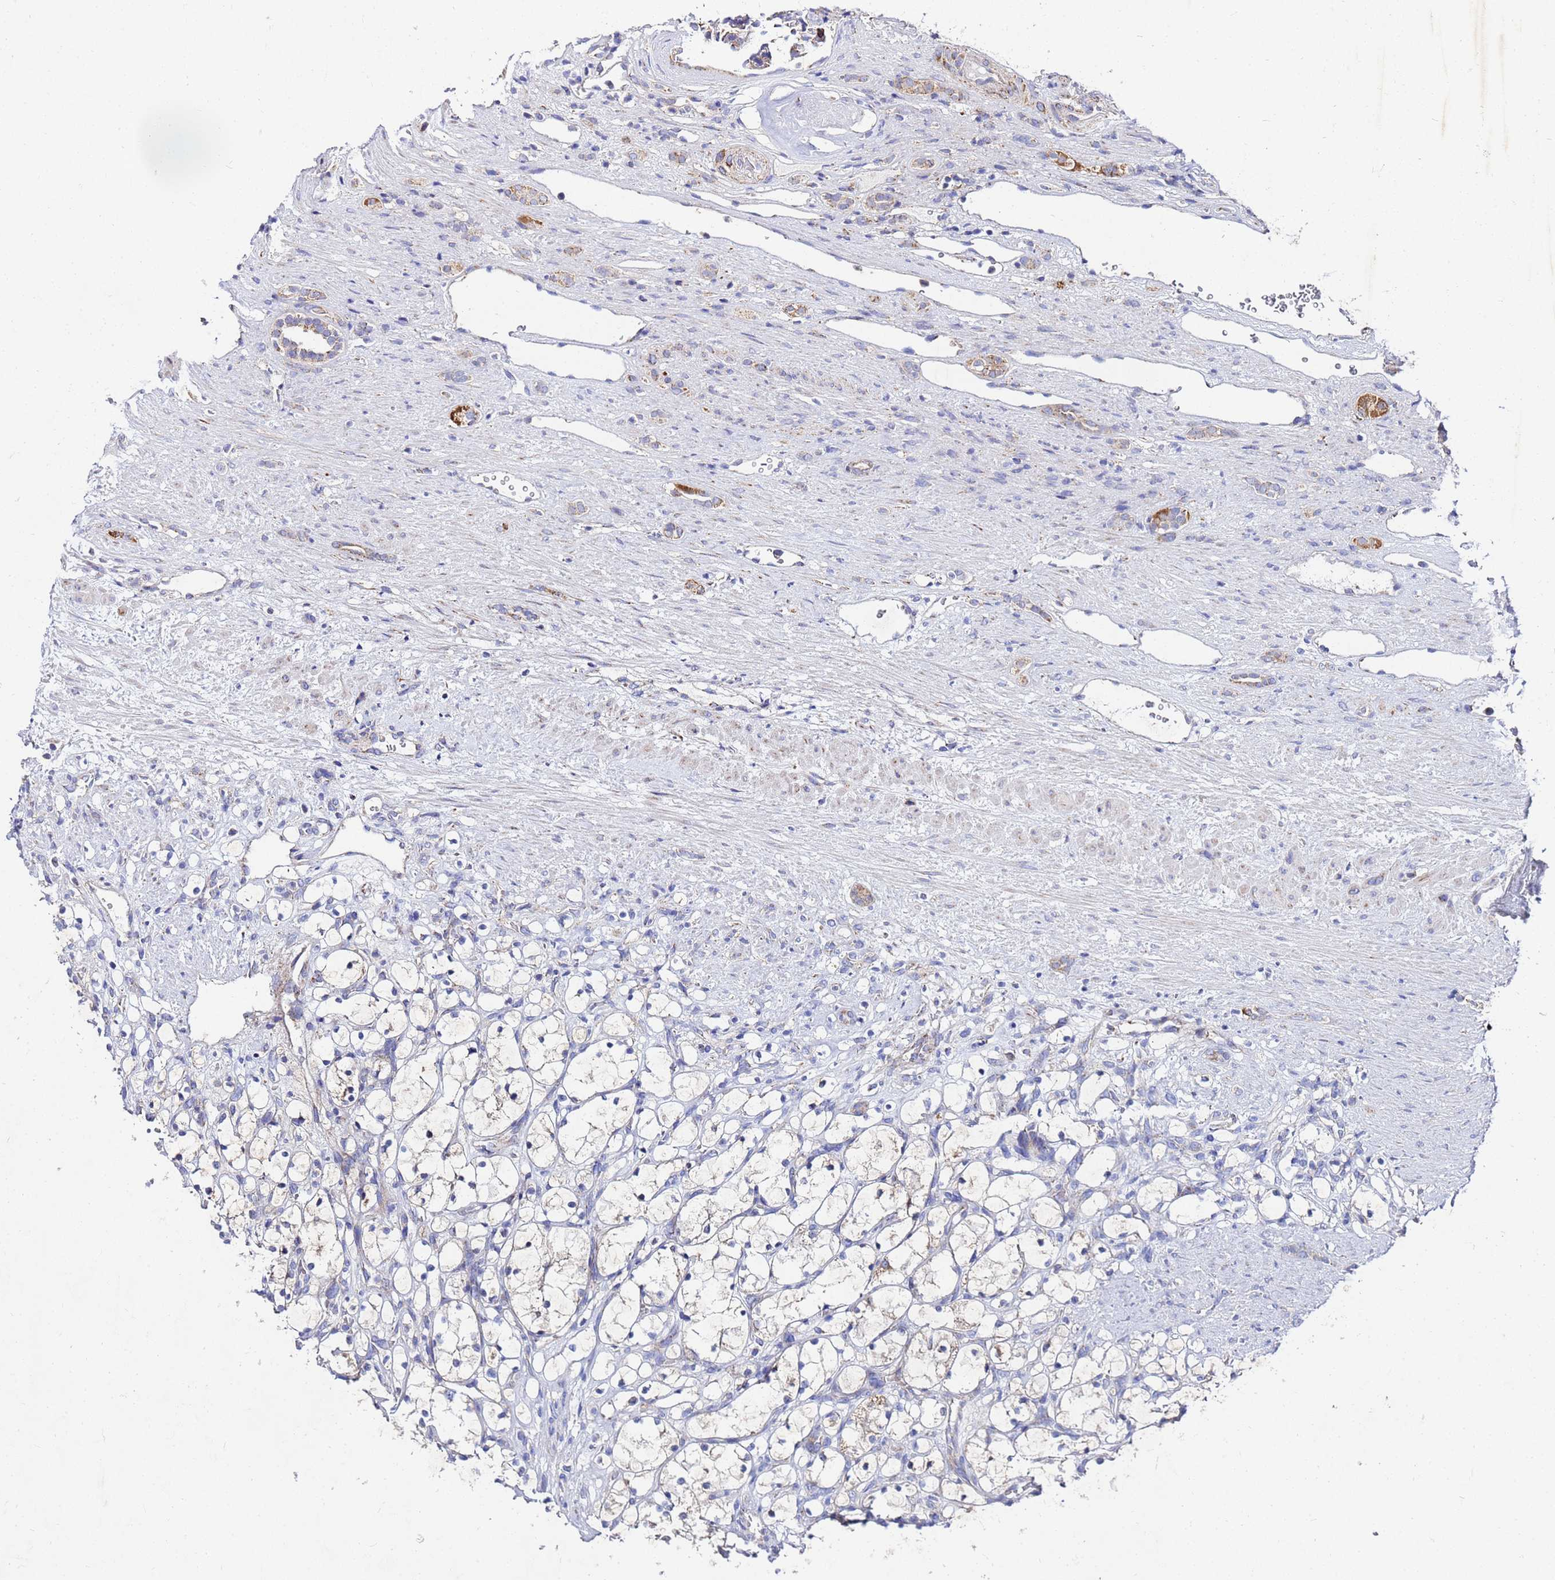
{"staining": {"intensity": "negative", "quantity": "none", "location": "none"}, "tissue": "renal cancer", "cell_type": "Tumor cells", "image_type": "cancer", "snomed": [{"axis": "morphology", "description": "Adenocarcinoma, NOS"}, {"axis": "topography", "description": "Kidney"}], "caption": "Tumor cells show no significant positivity in renal cancer.", "gene": "FAHD2A", "patient": {"sex": "female", "age": 69}}